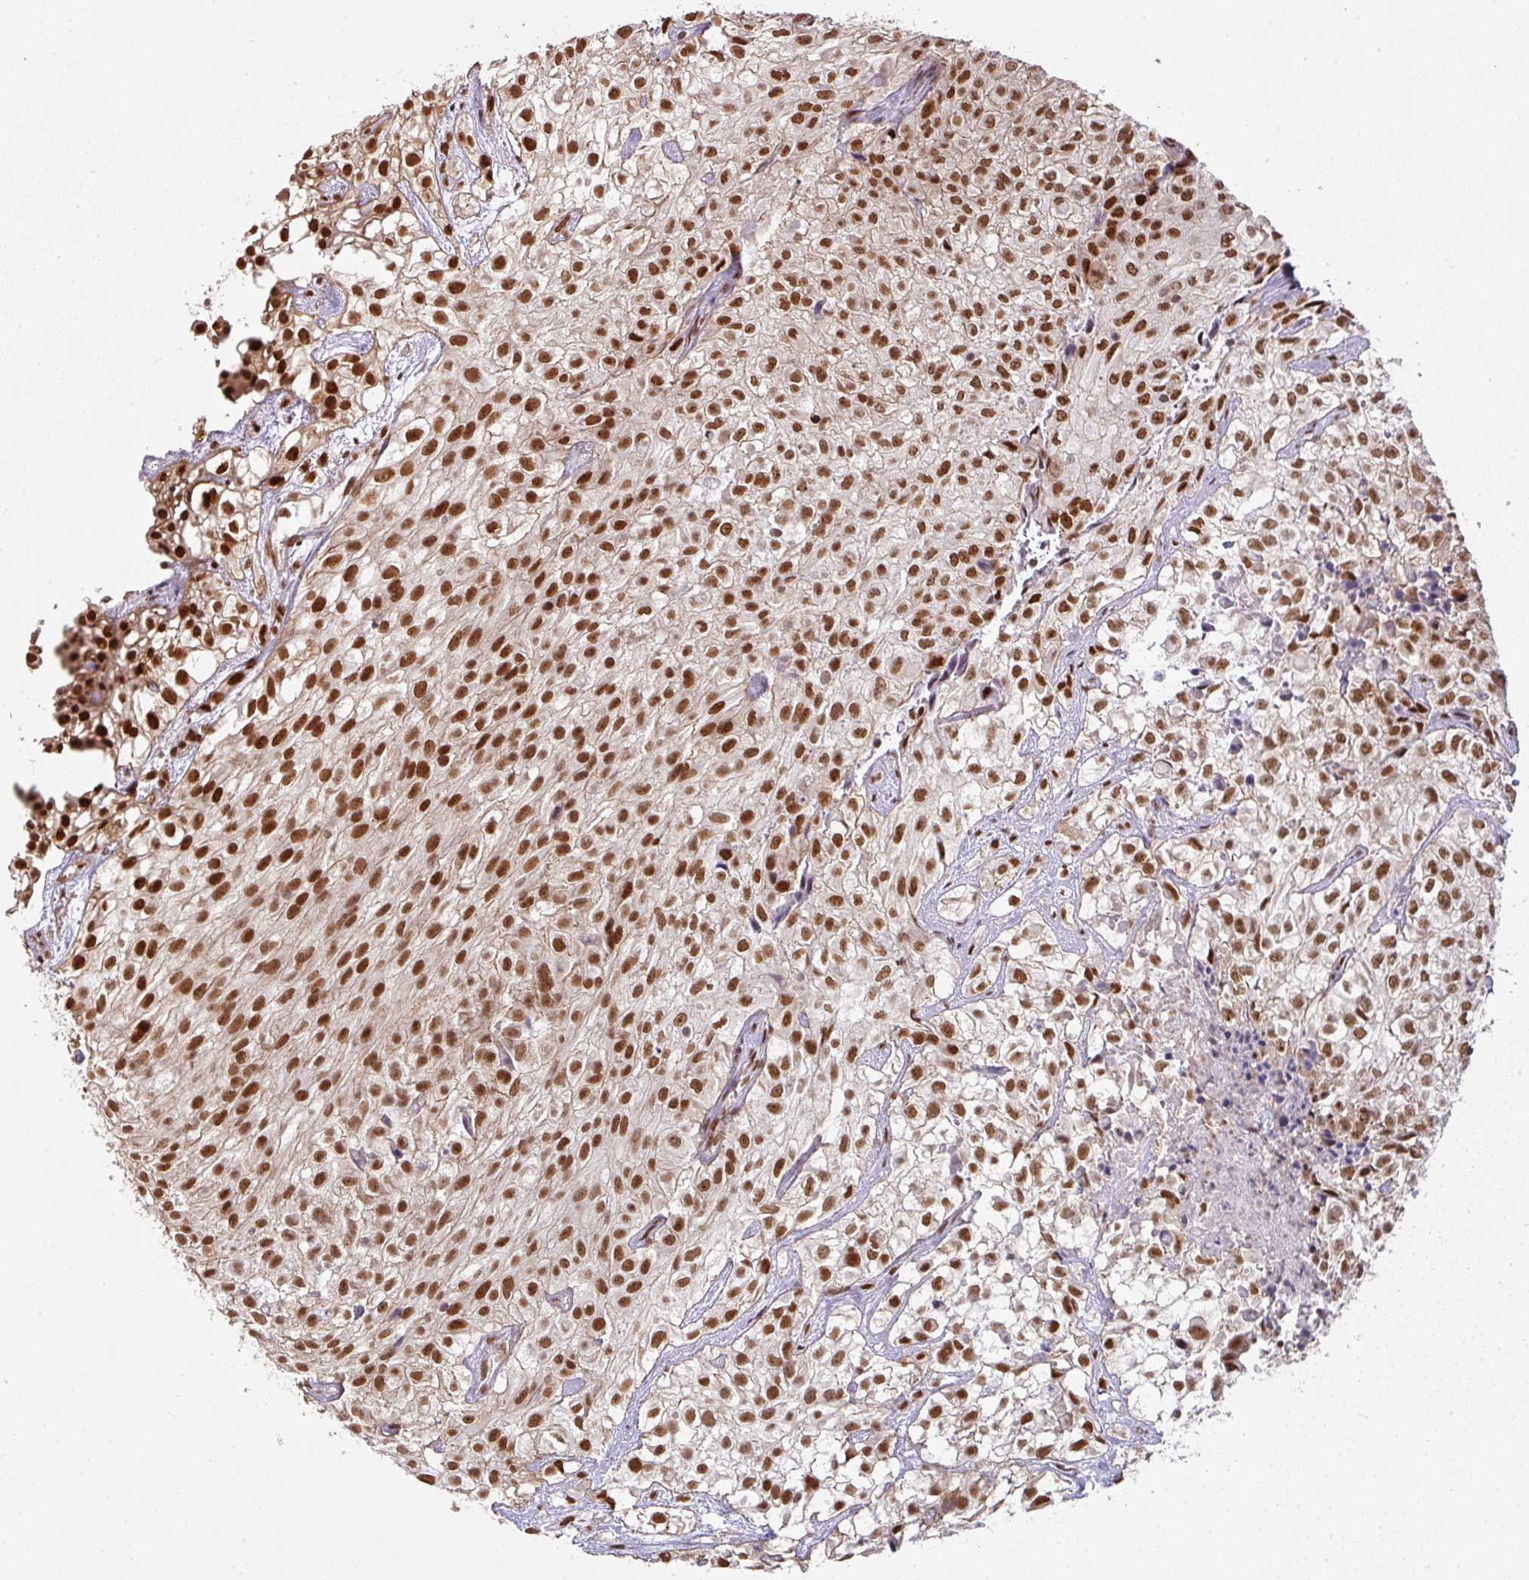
{"staining": {"intensity": "strong", "quantity": ">75%", "location": "nuclear"}, "tissue": "urothelial cancer", "cell_type": "Tumor cells", "image_type": "cancer", "snomed": [{"axis": "morphology", "description": "Urothelial carcinoma, High grade"}, {"axis": "topography", "description": "Urinary bladder"}], "caption": "A brown stain highlights strong nuclear expression of a protein in urothelial cancer tumor cells.", "gene": "NCOA5", "patient": {"sex": "male", "age": 56}}